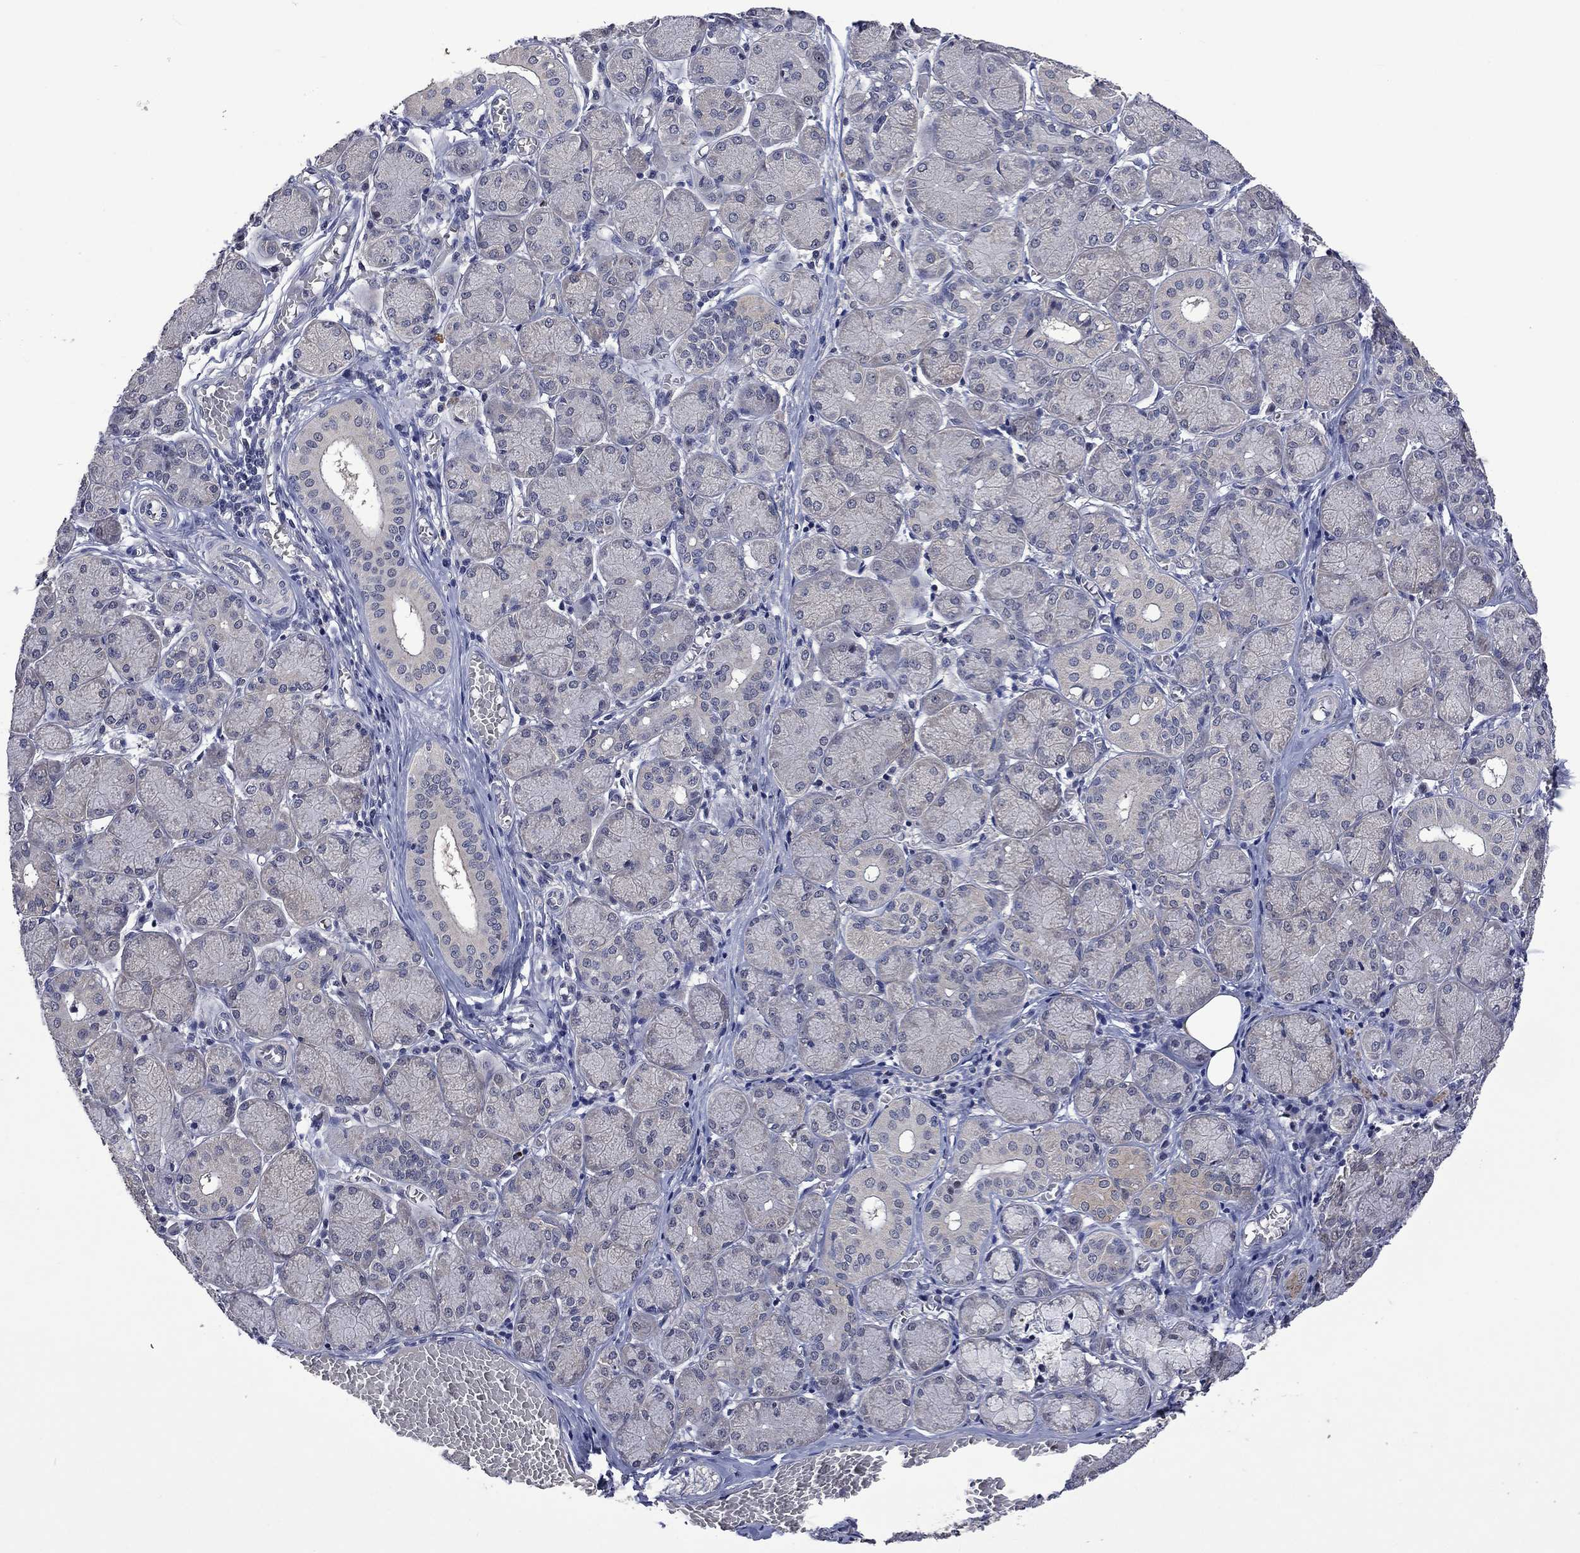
{"staining": {"intensity": "weak", "quantity": "<25%", "location": "cytoplasmic/membranous"}, "tissue": "salivary gland", "cell_type": "Glandular cells", "image_type": "normal", "snomed": [{"axis": "morphology", "description": "Normal tissue, NOS"}, {"axis": "topography", "description": "Salivary gland"}, {"axis": "topography", "description": "Peripheral nerve tissue"}], "caption": "DAB (3,3'-diaminobenzidine) immunohistochemical staining of normal salivary gland demonstrates no significant expression in glandular cells.", "gene": "PHKA1", "patient": {"sex": "female", "age": 24}}